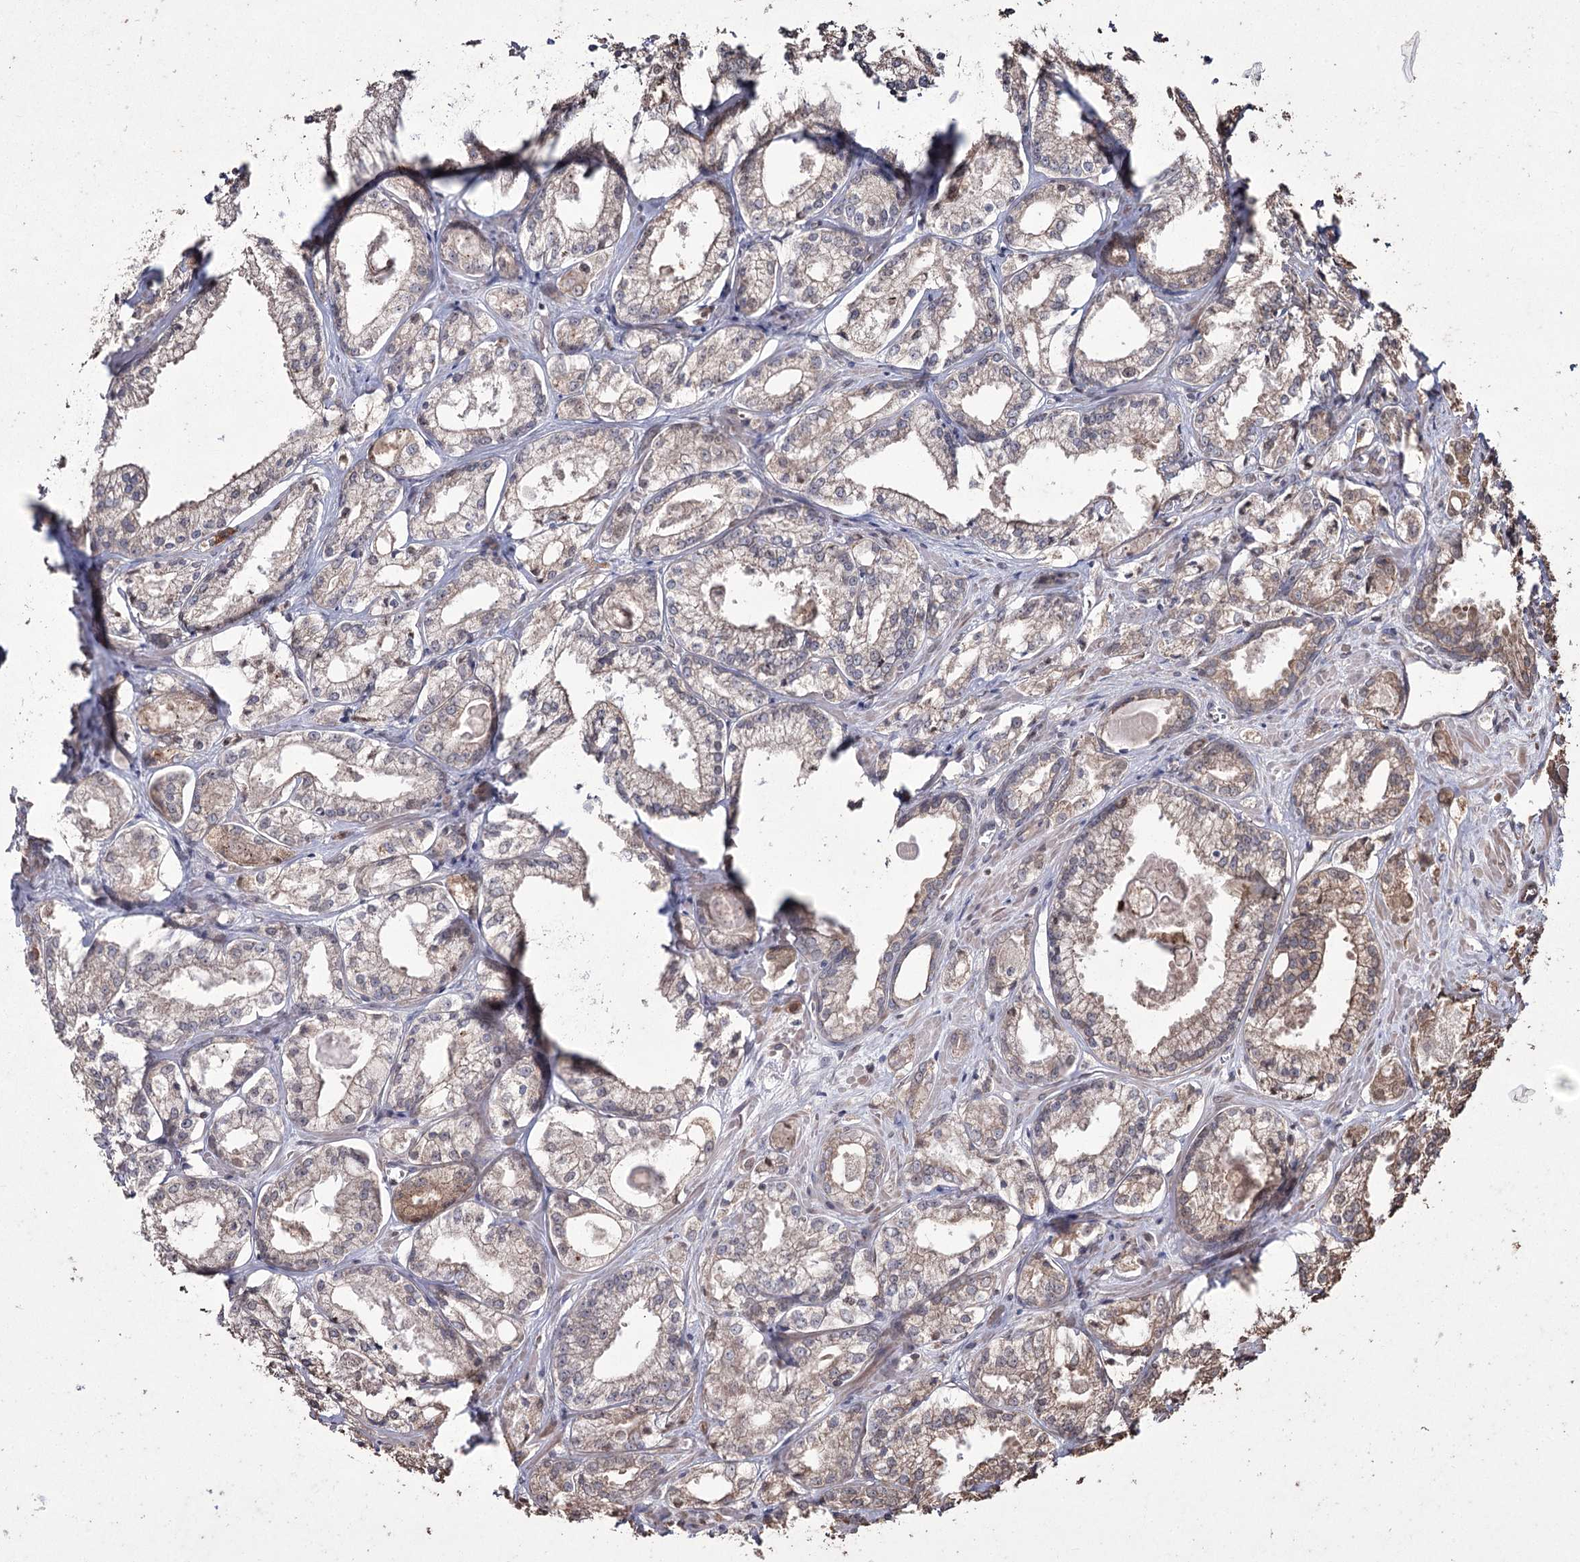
{"staining": {"intensity": "negative", "quantity": "none", "location": "none"}, "tissue": "prostate cancer", "cell_type": "Tumor cells", "image_type": "cancer", "snomed": [{"axis": "morphology", "description": "Adenocarcinoma, Low grade"}, {"axis": "topography", "description": "Prostate"}], "caption": "DAB (3,3'-diaminobenzidine) immunohistochemical staining of prostate cancer (adenocarcinoma (low-grade)) demonstrates no significant staining in tumor cells. (IHC, brightfield microscopy, high magnification).", "gene": "PRC1", "patient": {"sex": "male", "age": 47}}